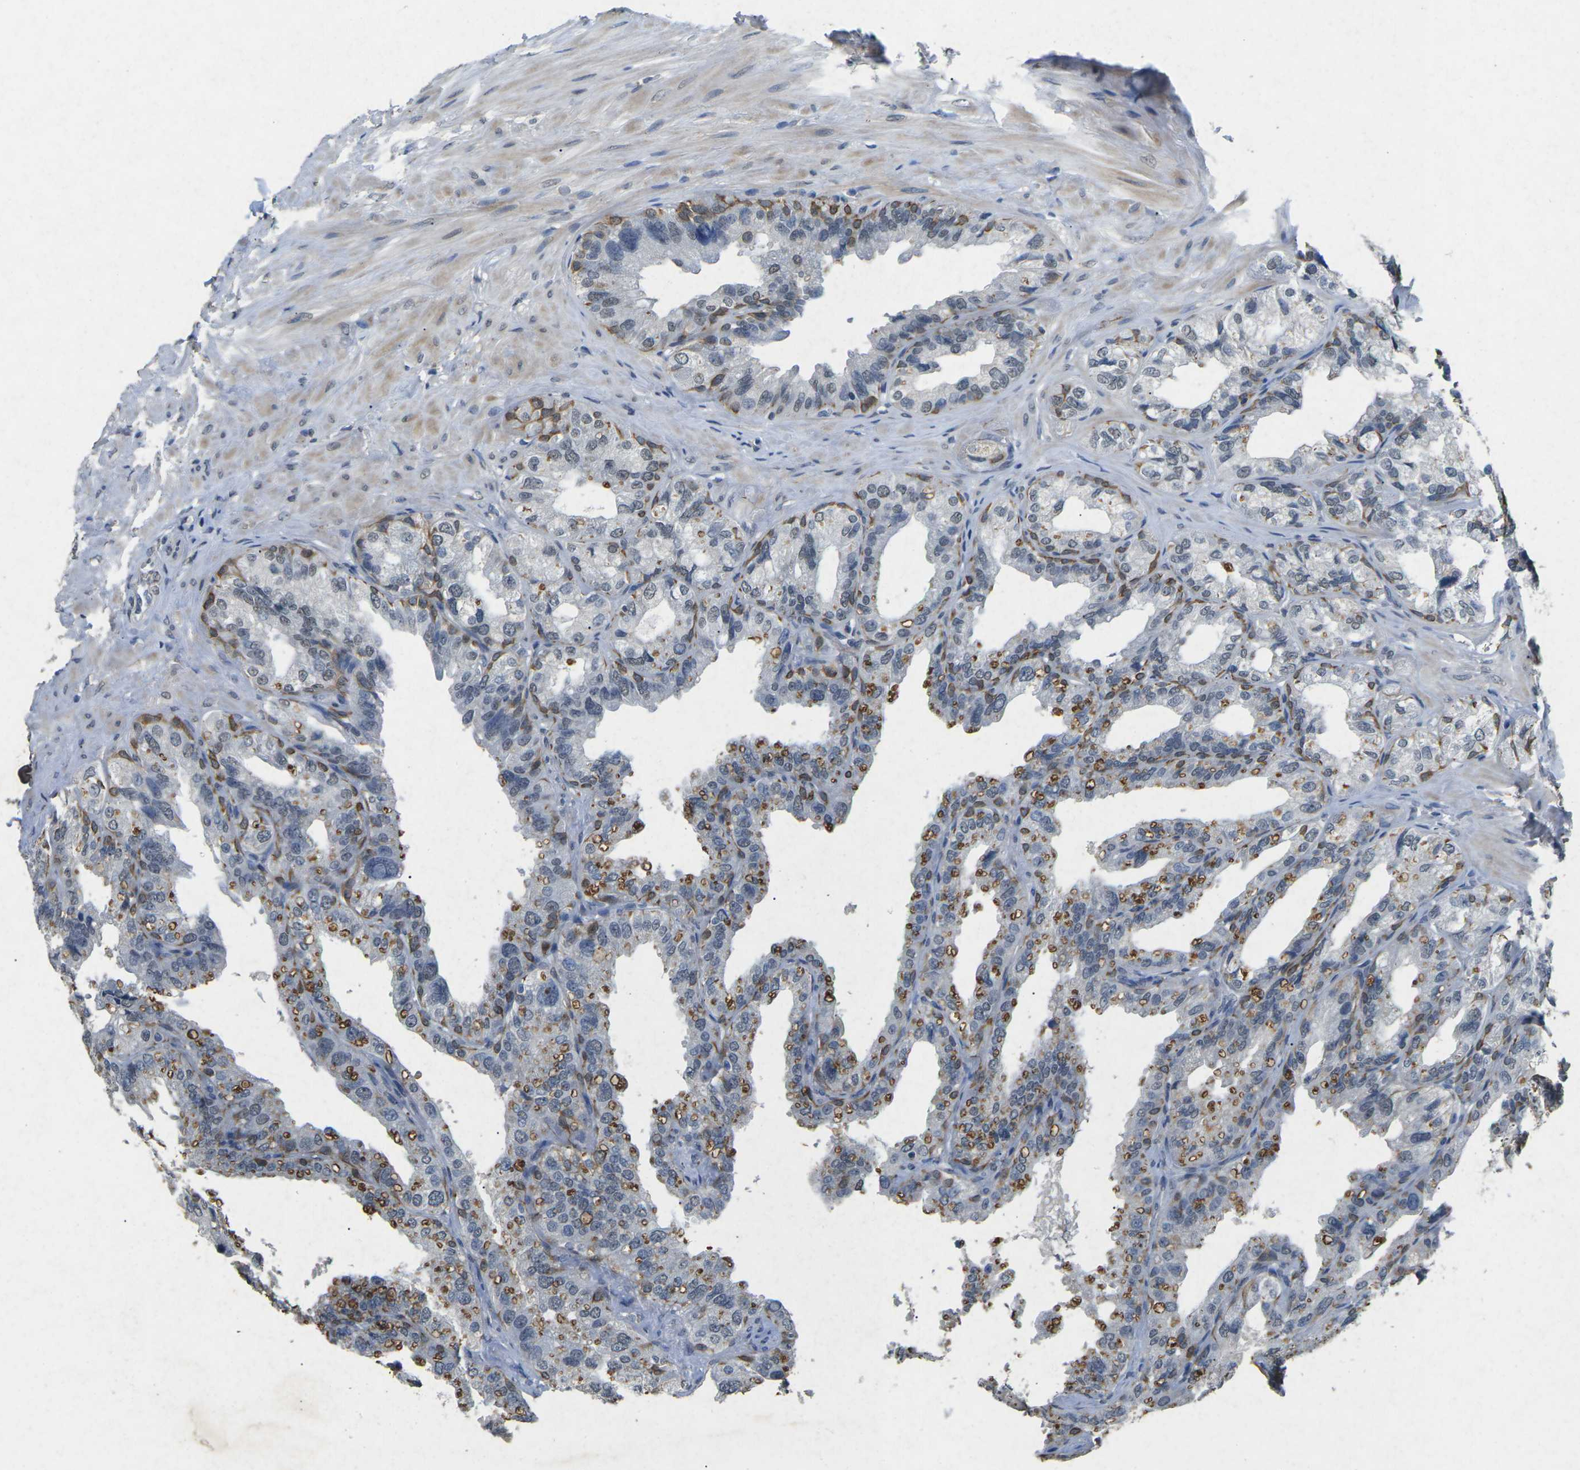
{"staining": {"intensity": "moderate", "quantity": "25%-75%", "location": "cytoplasmic/membranous"}, "tissue": "seminal vesicle", "cell_type": "Glandular cells", "image_type": "normal", "snomed": [{"axis": "morphology", "description": "Normal tissue, NOS"}, {"axis": "topography", "description": "Seminal veicle"}], "caption": "IHC photomicrograph of normal seminal vesicle: seminal vesicle stained using IHC displays medium levels of moderate protein expression localized specifically in the cytoplasmic/membranous of glandular cells, appearing as a cytoplasmic/membranous brown color.", "gene": "SCNN1B", "patient": {"sex": "male", "age": 68}}